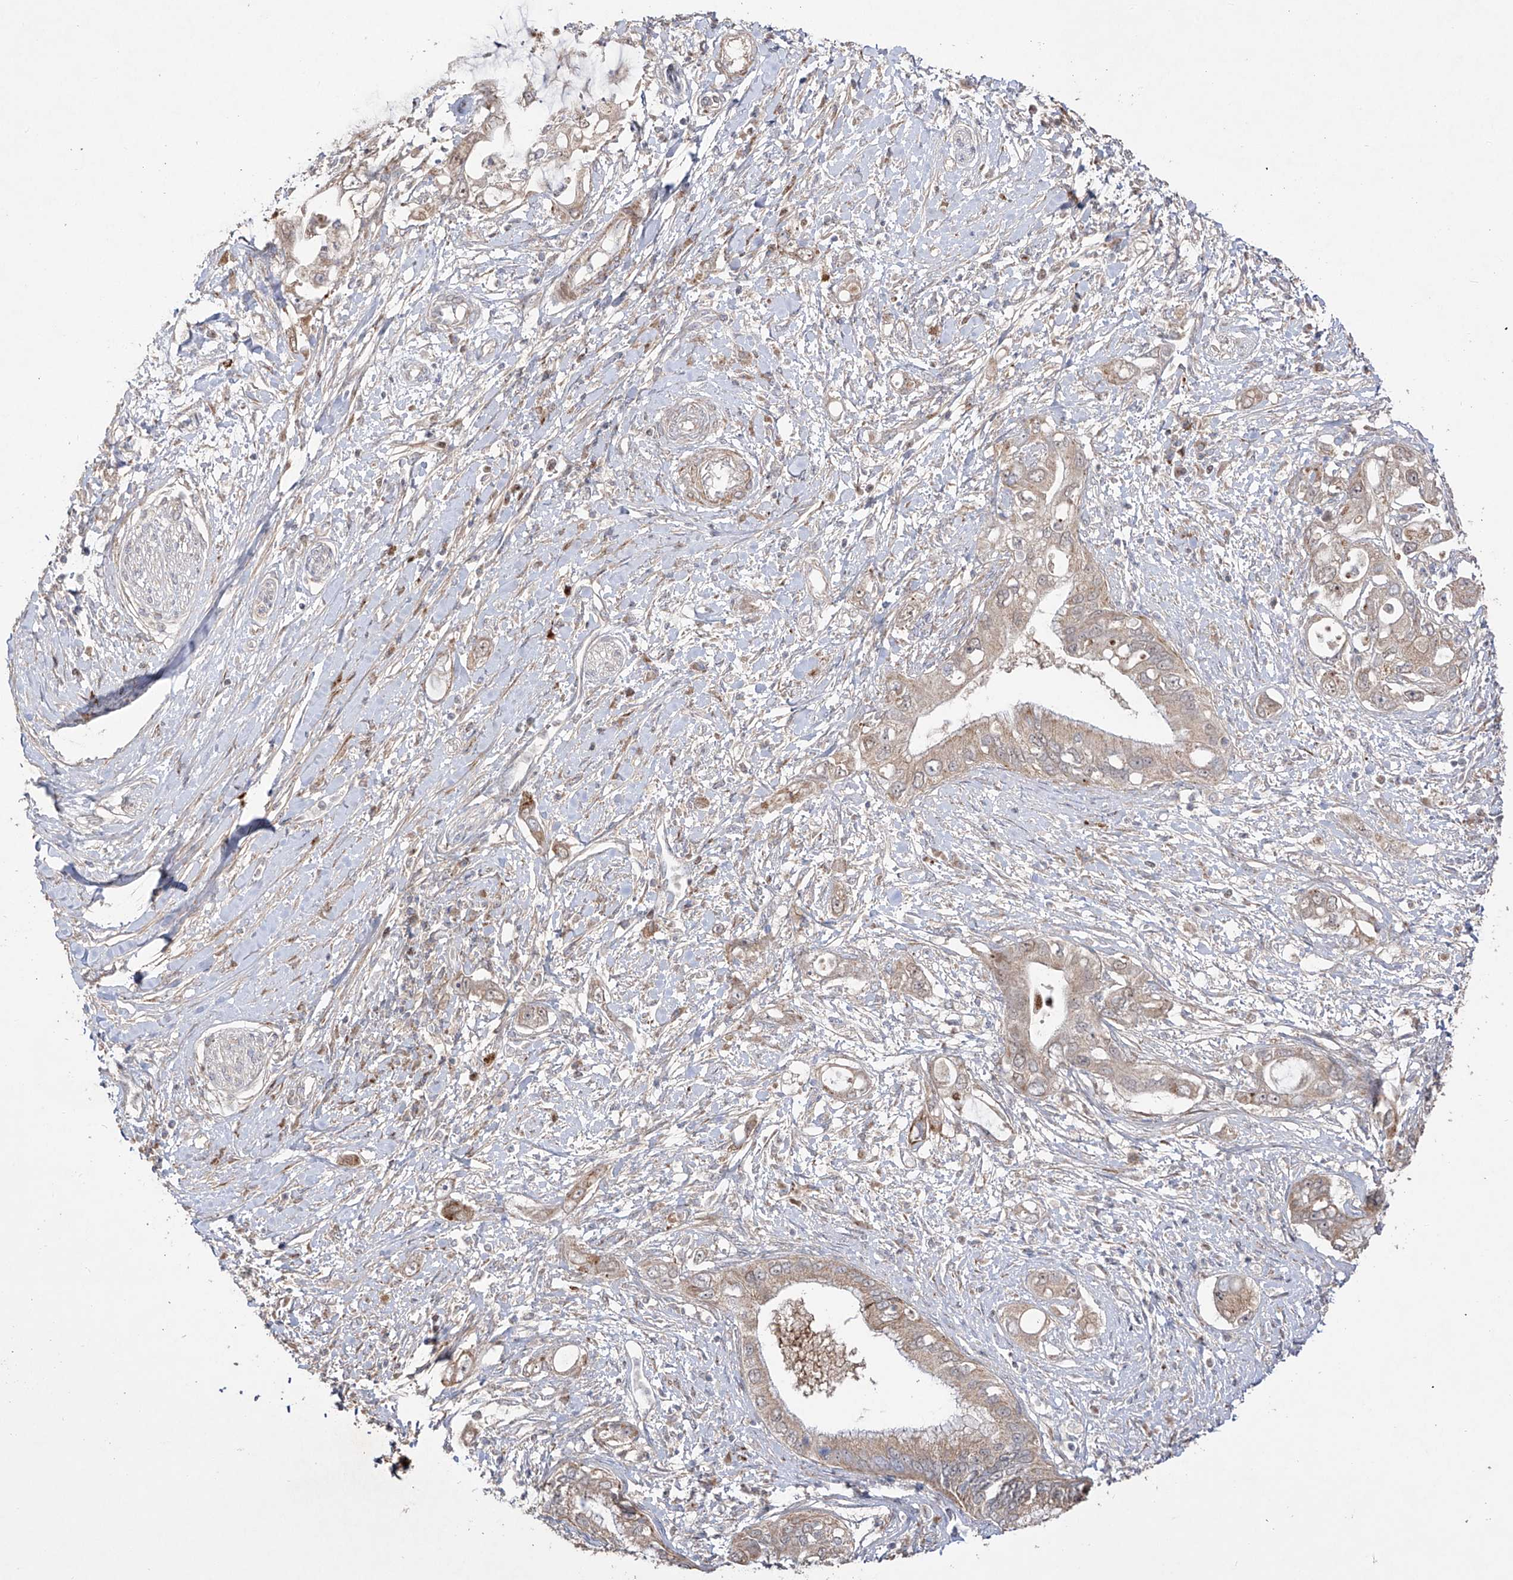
{"staining": {"intensity": "weak", "quantity": "25%-75%", "location": "cytoplasmic/membranous"}, "tissue": "pancreatic cancer", "cell_type": "Tumor cells", "image_type": "cancer", "snomed": [{"axis": "morphology", "description": "Inflammation, NOS"}, {"axis": "morphology", "description": "Adenocarcinoma, NOS"}, {"axis": "topography", "description": "Pancreas"}], "caption": "Pancreatic adenocarcinoma stained with immunohistochemistry (IHC) displays weak cytoplasmic/membranous expression in approximately 25%-75% of tumor cells.", "gene": "YKT6", "patient": {"sex": "female", "age": 56}}